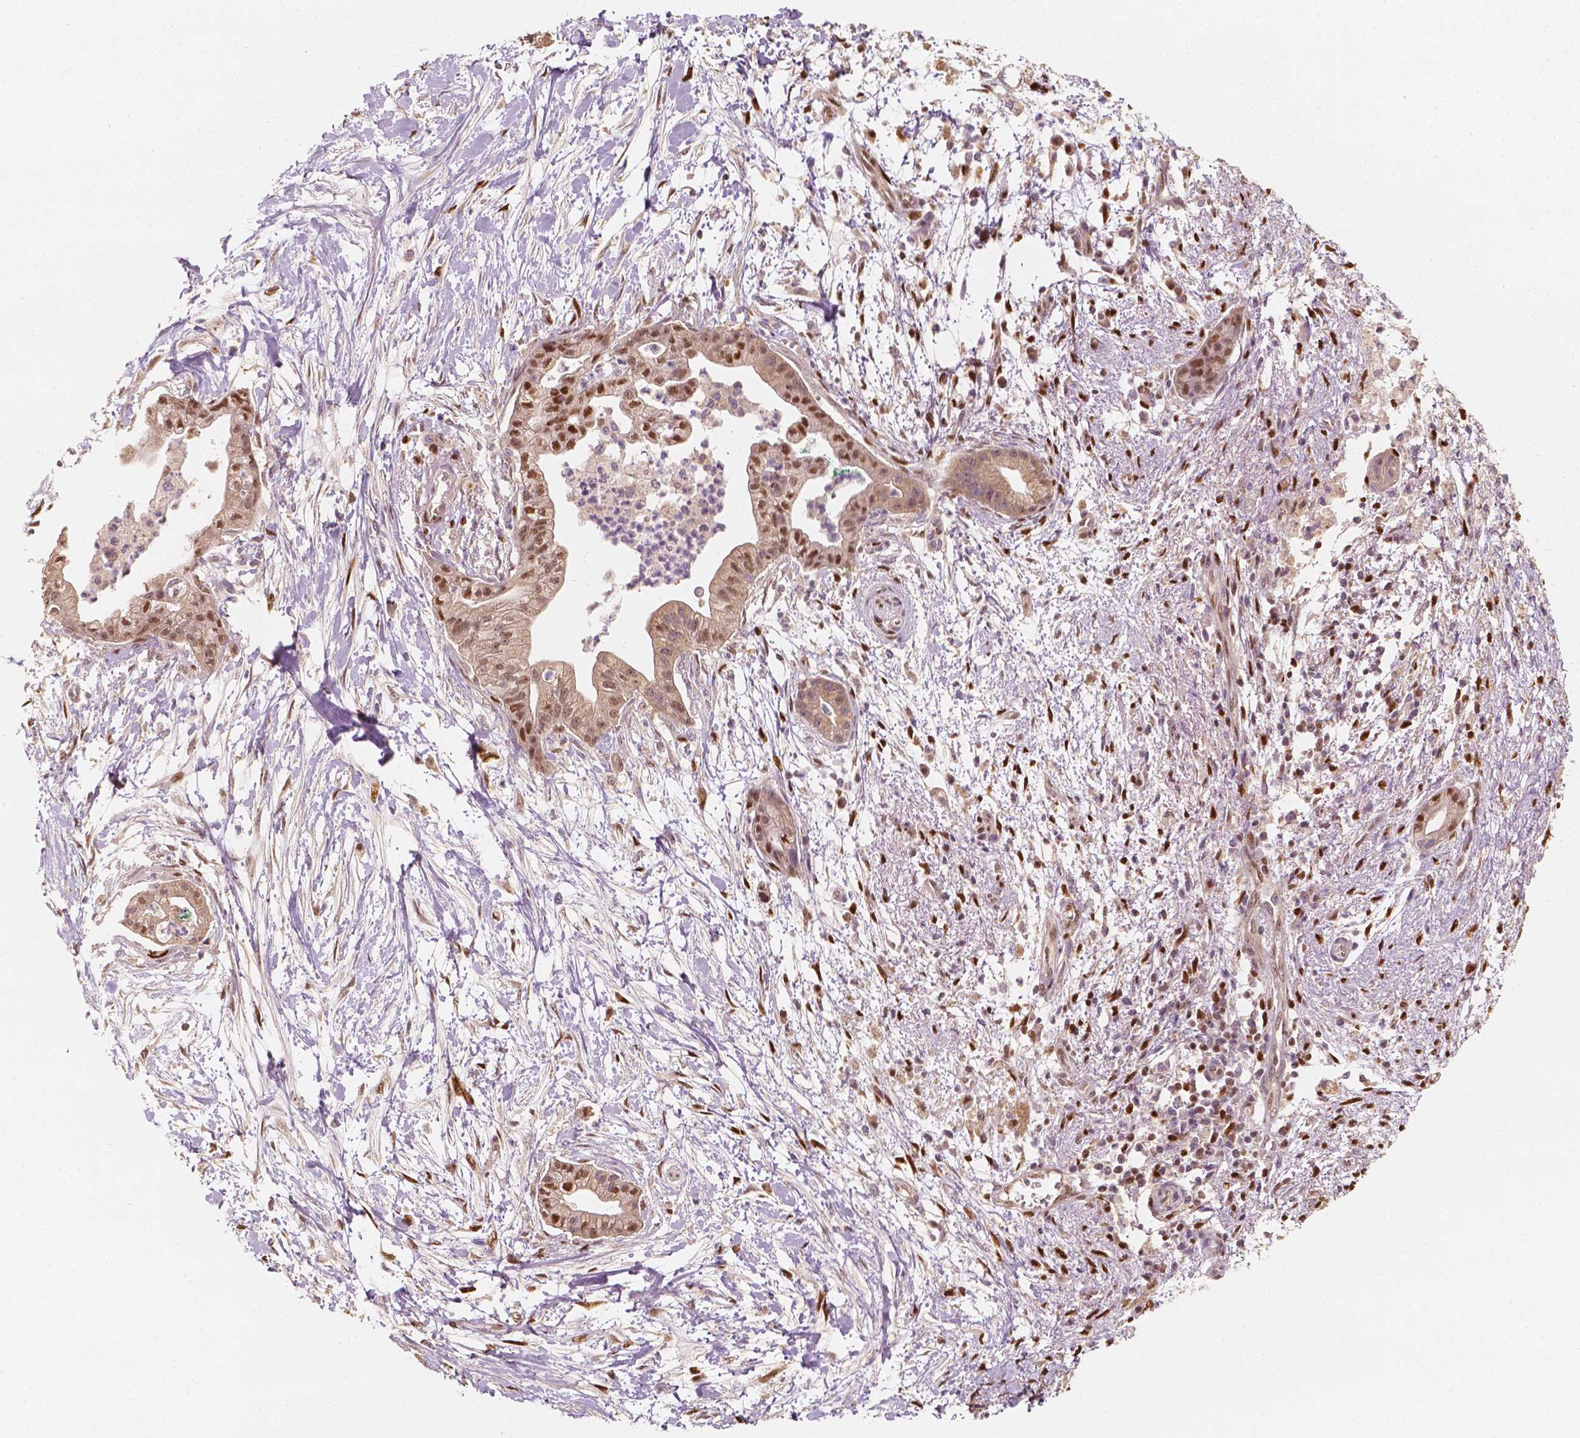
{"staining": {"intensity": "moderate", "quantity": "25%-75%", "location": "nuclear"}, "tissue": "pancreatic cancer", "cell_type": "Tumor cells", "image_type": "cancer", "snomed": [{"axis": "morphology", "description": "Normal tissue, NOS"}, {"axis": "morphology", "description": "Adenocarcinoma, NOS"}, {"axis": "topography", "description": "Lymph node"}, {"axis": "topography", "description": "Pancreas"}], "caption": "Brown immunohistochemical staining in human pancreatic cancer demonstrates moderate nuclear positivity in about 25%-75% of tumor cells.", "gene": "TBC1D17", "patient": {"sex": "female", "age": 58}}